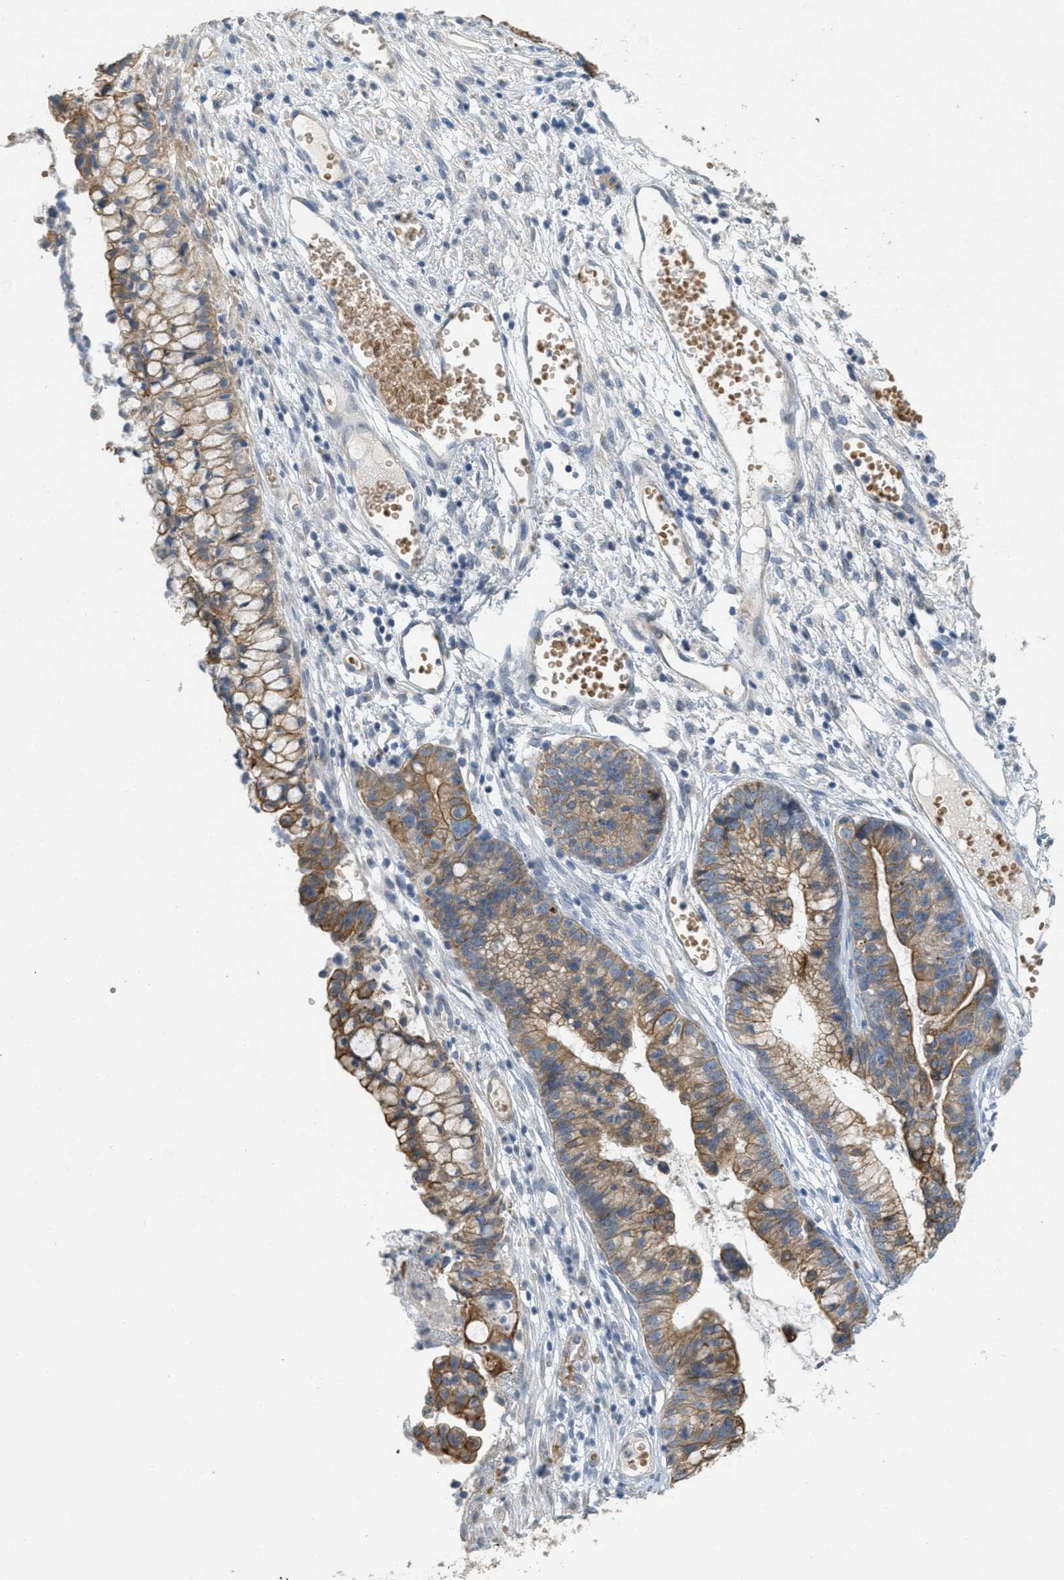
{"staining": {"intensity": "strong", "quantity": ">75%", "location": "cytoplasmic/membranous"}, "tissue": "cervical cancer", "cell_type": "Tumor cells", "image_type": "cancer", "snomed": [{"axis": "morphology", "description": "Adenocarcinoma, NOS"}, {"axis": "topography", "description": "Cervix"}], "caption": "A micrograph of human cervical adenocarcinoma stained for a protein shows strong cytoplasmic/membranous brown staining in tumor cells.", "gene": "MRS2", "patient": {"sex": "female", "age": 44}}